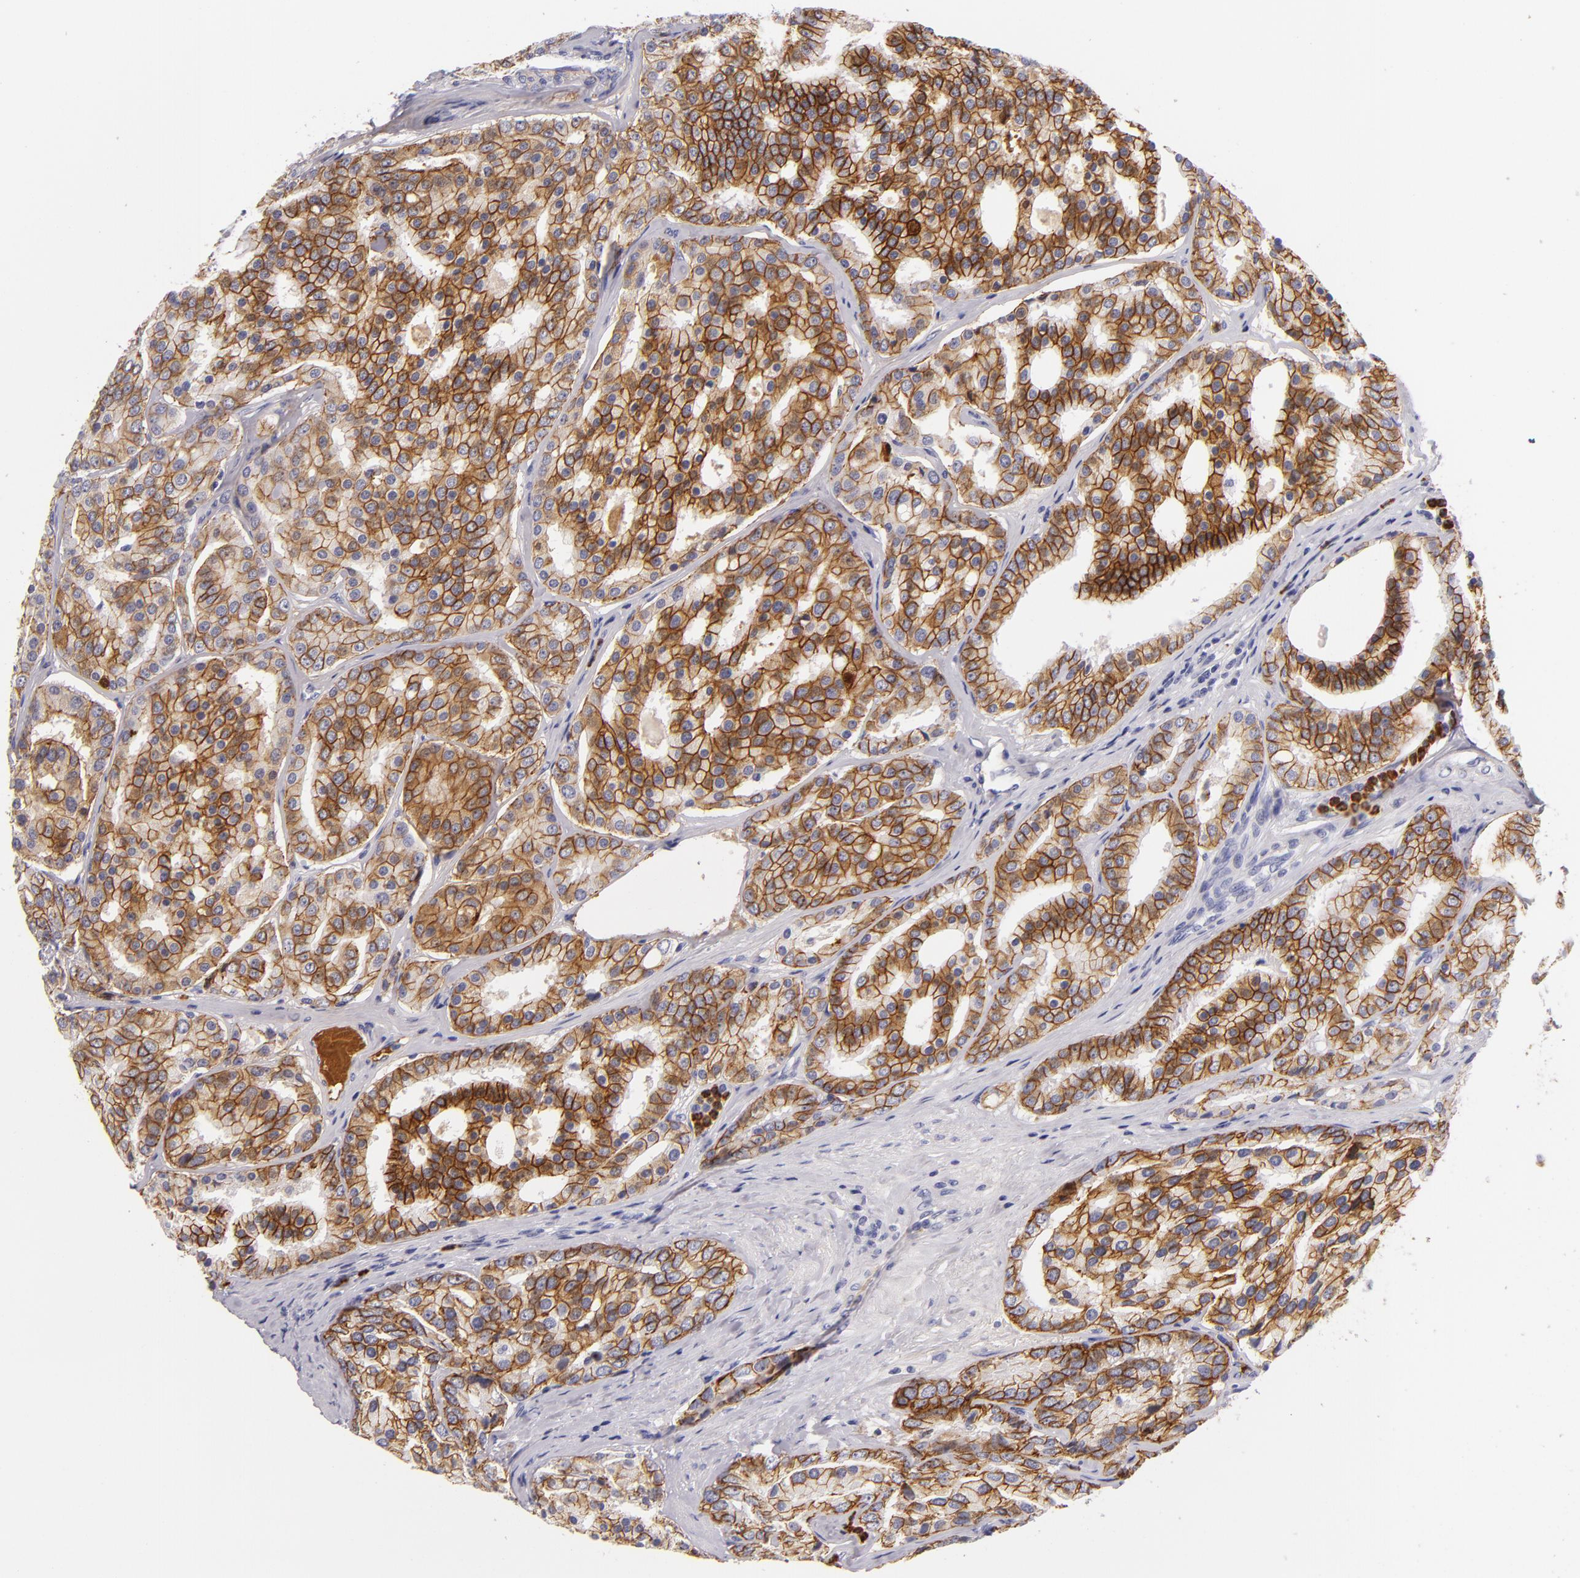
{"staining": {"intensity": "strong", "quantity": ">75%", "location": "cytoplasmic/membranous"}, "tissue": "prostate cancer", "cell_type": "Tumor cells", "image_type": "cancer", "snomed": [{"axis": "morphology", "description": "Adenocarcinoma, High grade"}, {"axis": "topography", "description": "Prostate"}], "caption": "Brown immunohistochemical staining in adenocarcinoma (high-grade) (prostate) demonstrates strong cytoplasmic/membranous positivity in approximately >75% of tumor cells.", "gene": "CDH3", "patient": {"sex": "male", "age": 64}}